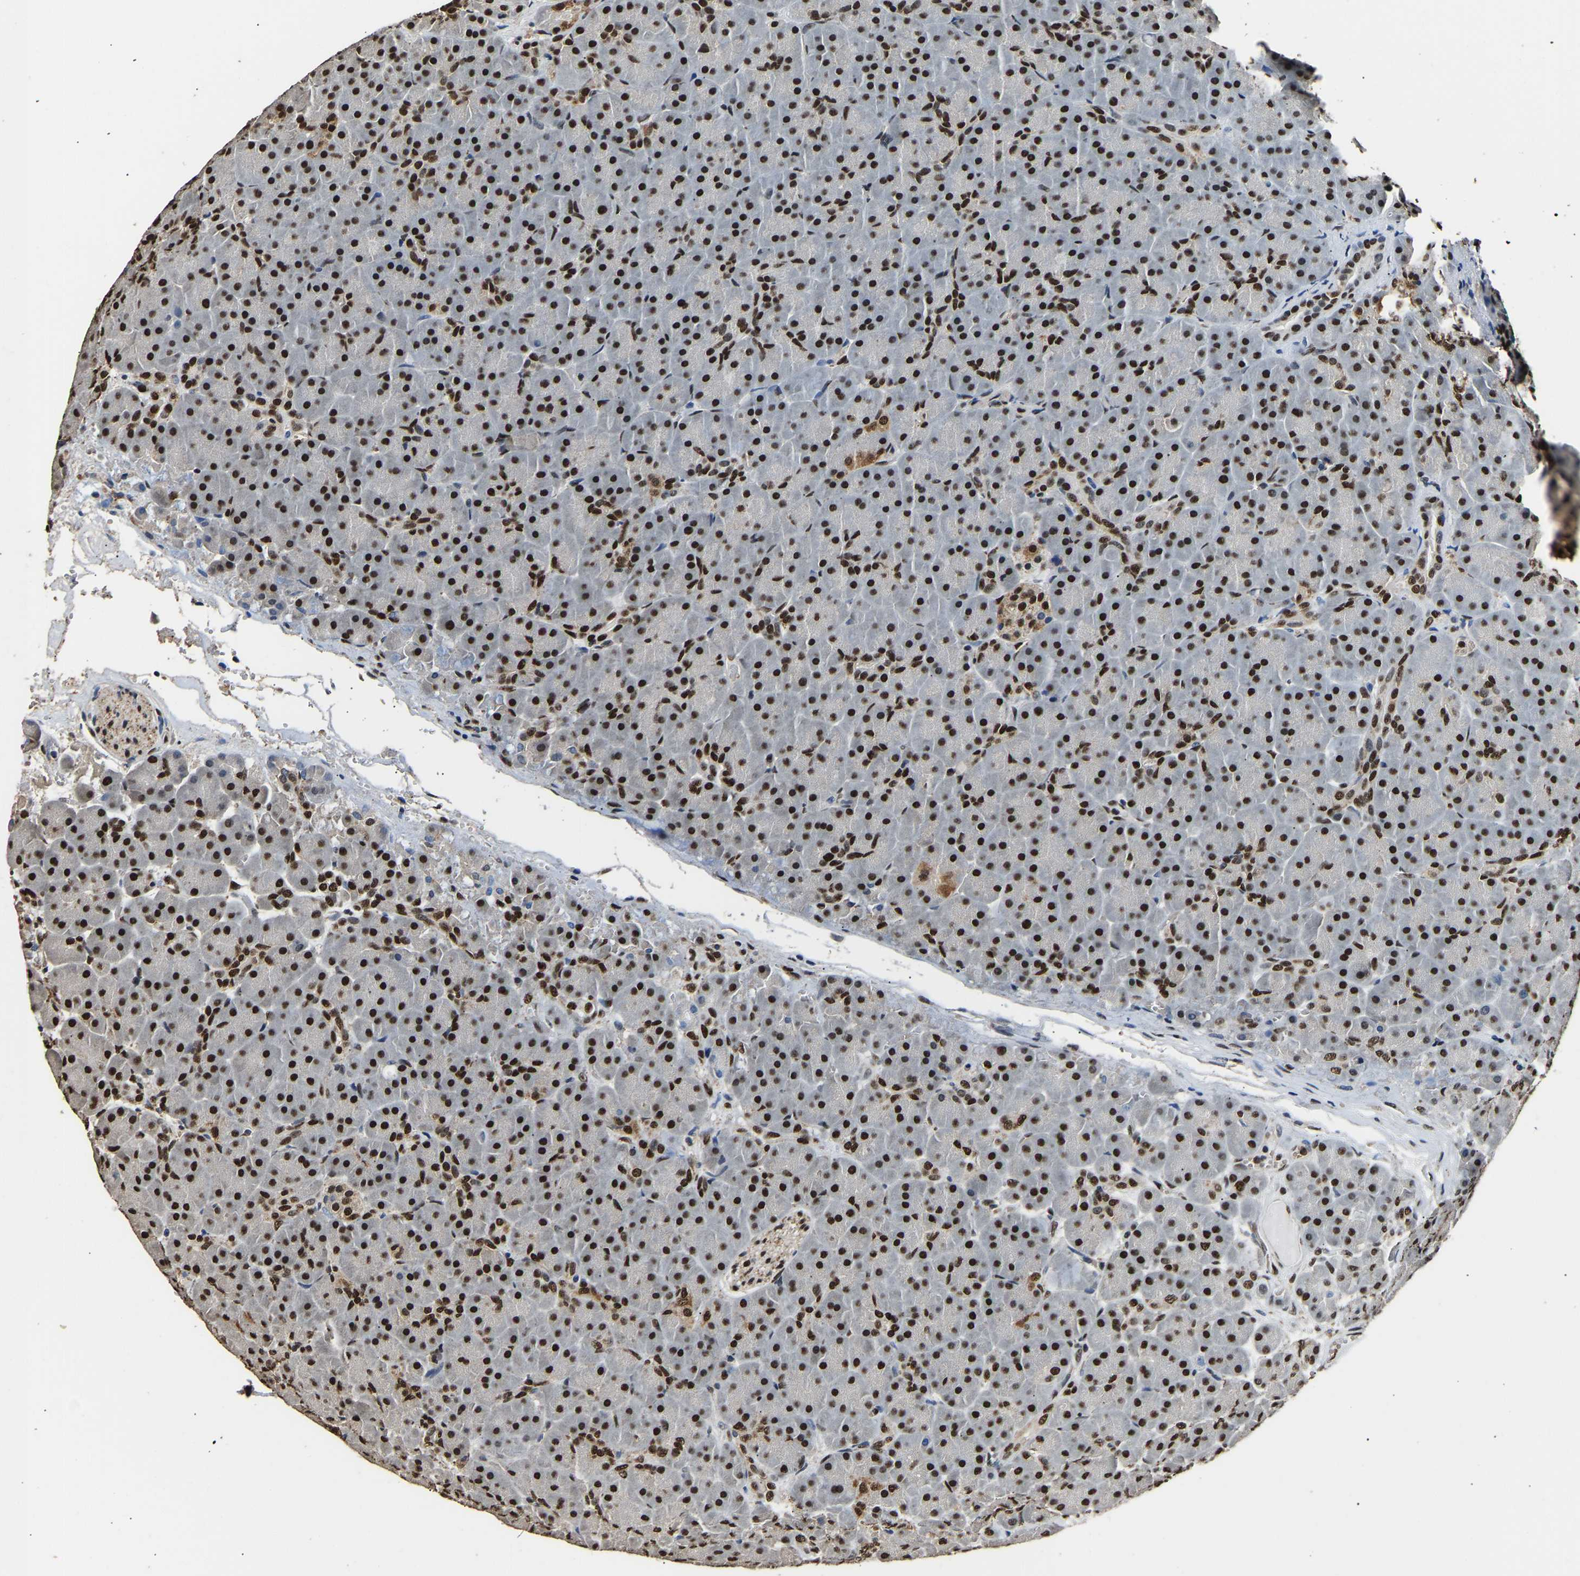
{"staining": {"intensity": "strong", "quantity": ">75%", "location": "nuclear"}, "tissue": "pancreas", "cell_type": "Exocrine glandular cells", "image_type": "normal", "snomed": [{"axis": "morphology", "description": "Normal tissue, NOS"}, {"axis": "topography", "description": "Pancreas"}], "caption": "Strong nuclear expression is present in approximately >75% of exocrine glandular cells in normal pancreas.", "gene": "SAFB", "patient": {"sex": "male", "age": 66}}